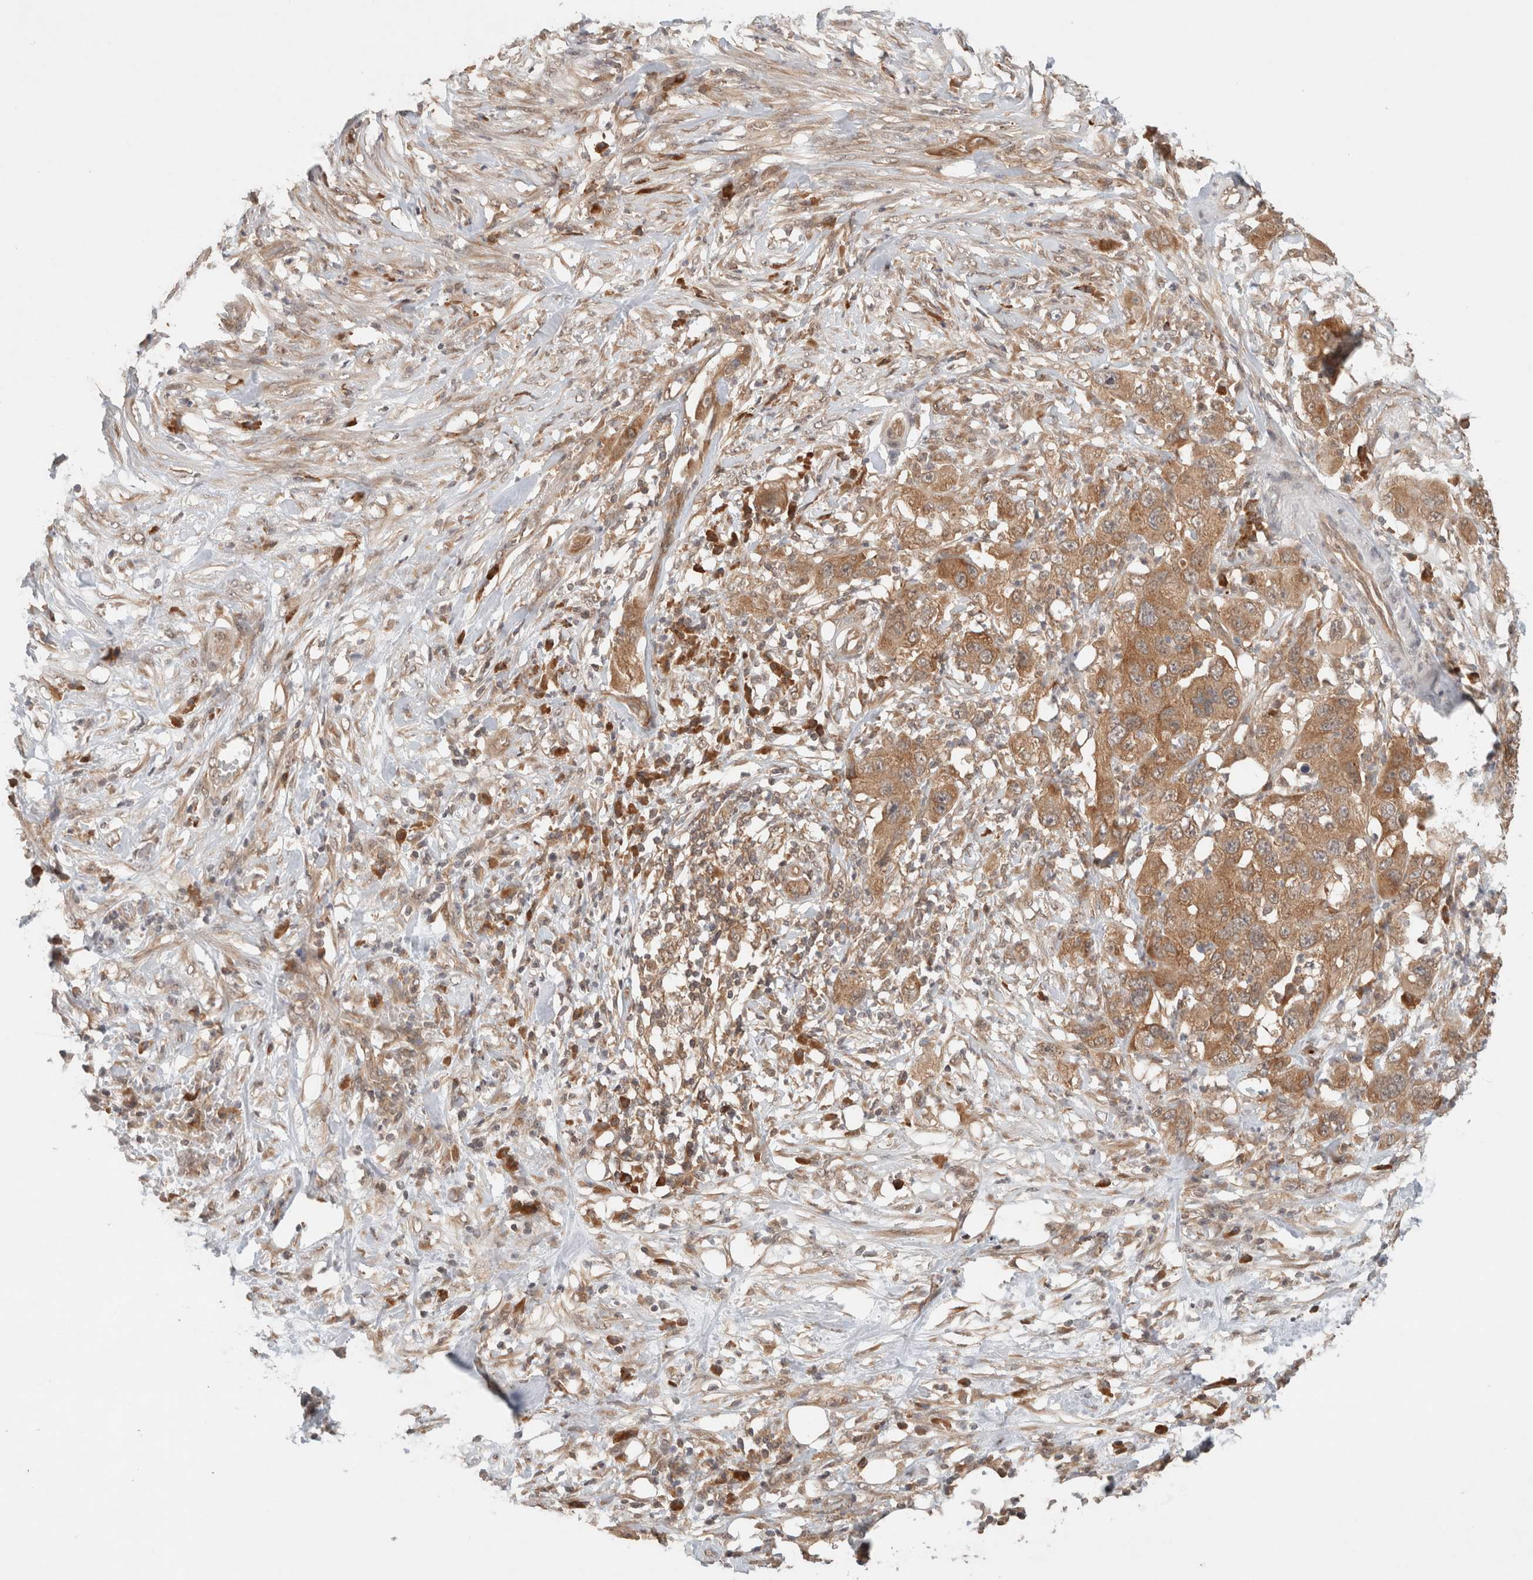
{"staining": {"intensity": "moderate", "quantity": ">75%", "location": "cytoplasmic/membranous"}, "tissue": "pancreatic cancer", "cell_type": "Tumor cells", "image_type": "cancer", "snomed": [{"axis": "morphology", "description": "Adenocarcinoma, NOS"}, {"axis": "topography", "description": "Pancreas"}], "caption": "Brown immunohistochemical staining in pancreatic cancer reveals moderate cytoplasmic/membranous staining in about >75% of tumor cells.", "gene": "ARFGEF2", "patient": {"sex": "female", "age": 78}}